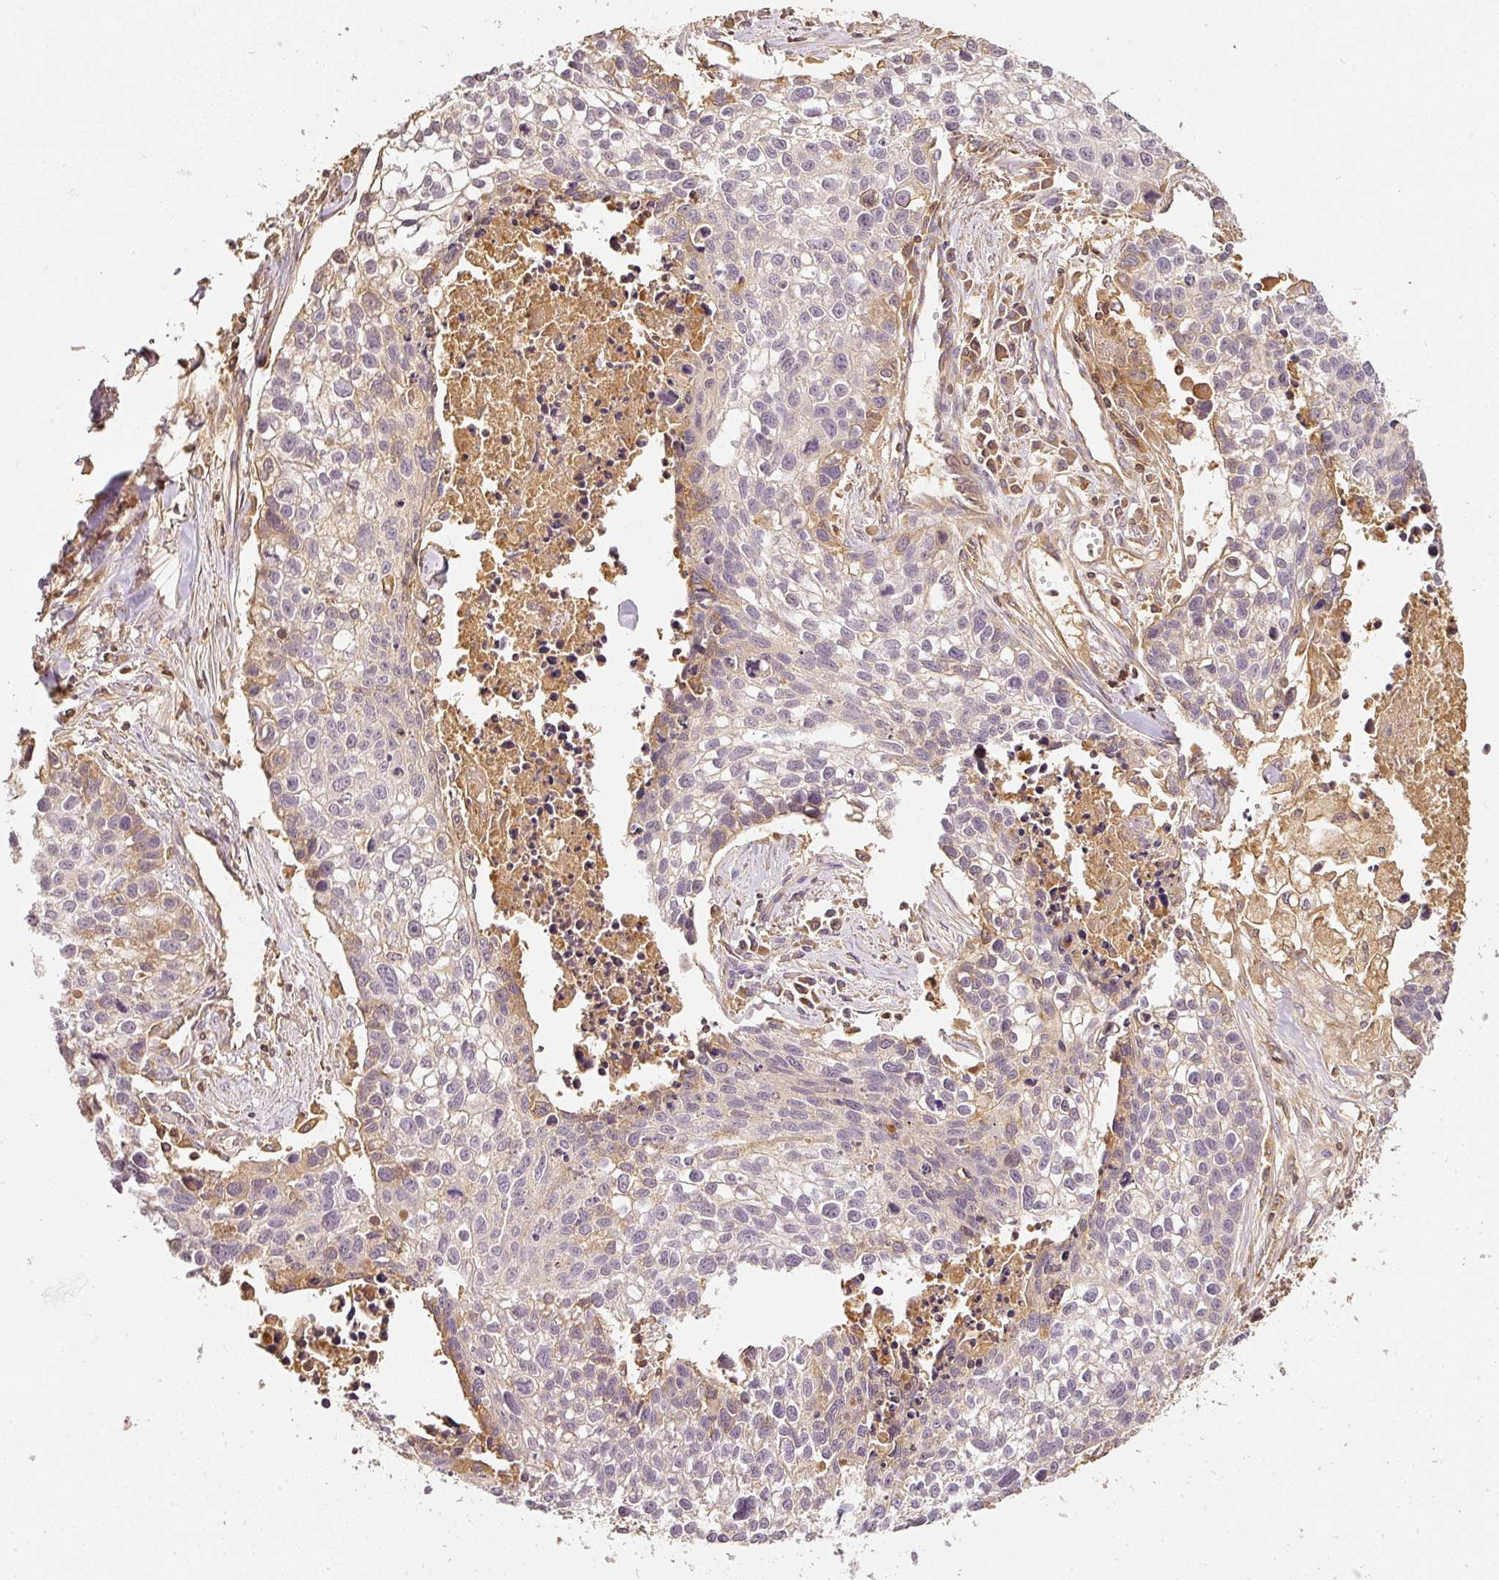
{"staining": {"intensity": "moderate", "quantity": "<25%", "location": "cytoplasmic/membranous"}, "tissue": "lung cancer", "cell_type": "Tumor cells", "image_type": "cancer", "snomed": [{"axis": "morphology", "description": "Squamous cell carcinoma, NOS"}, {"axis": "topography", "description": "Lung"}], "caption": "This micrograph displays immunohistochemistry (IHC) staining of human squamous cell carcinoma (lung), with low moderate cytoplasmic/membranous positivity in approximately <25% of tumor cells.", "gene": "EVL", "patient": {"sex": "male", "age": 74}}